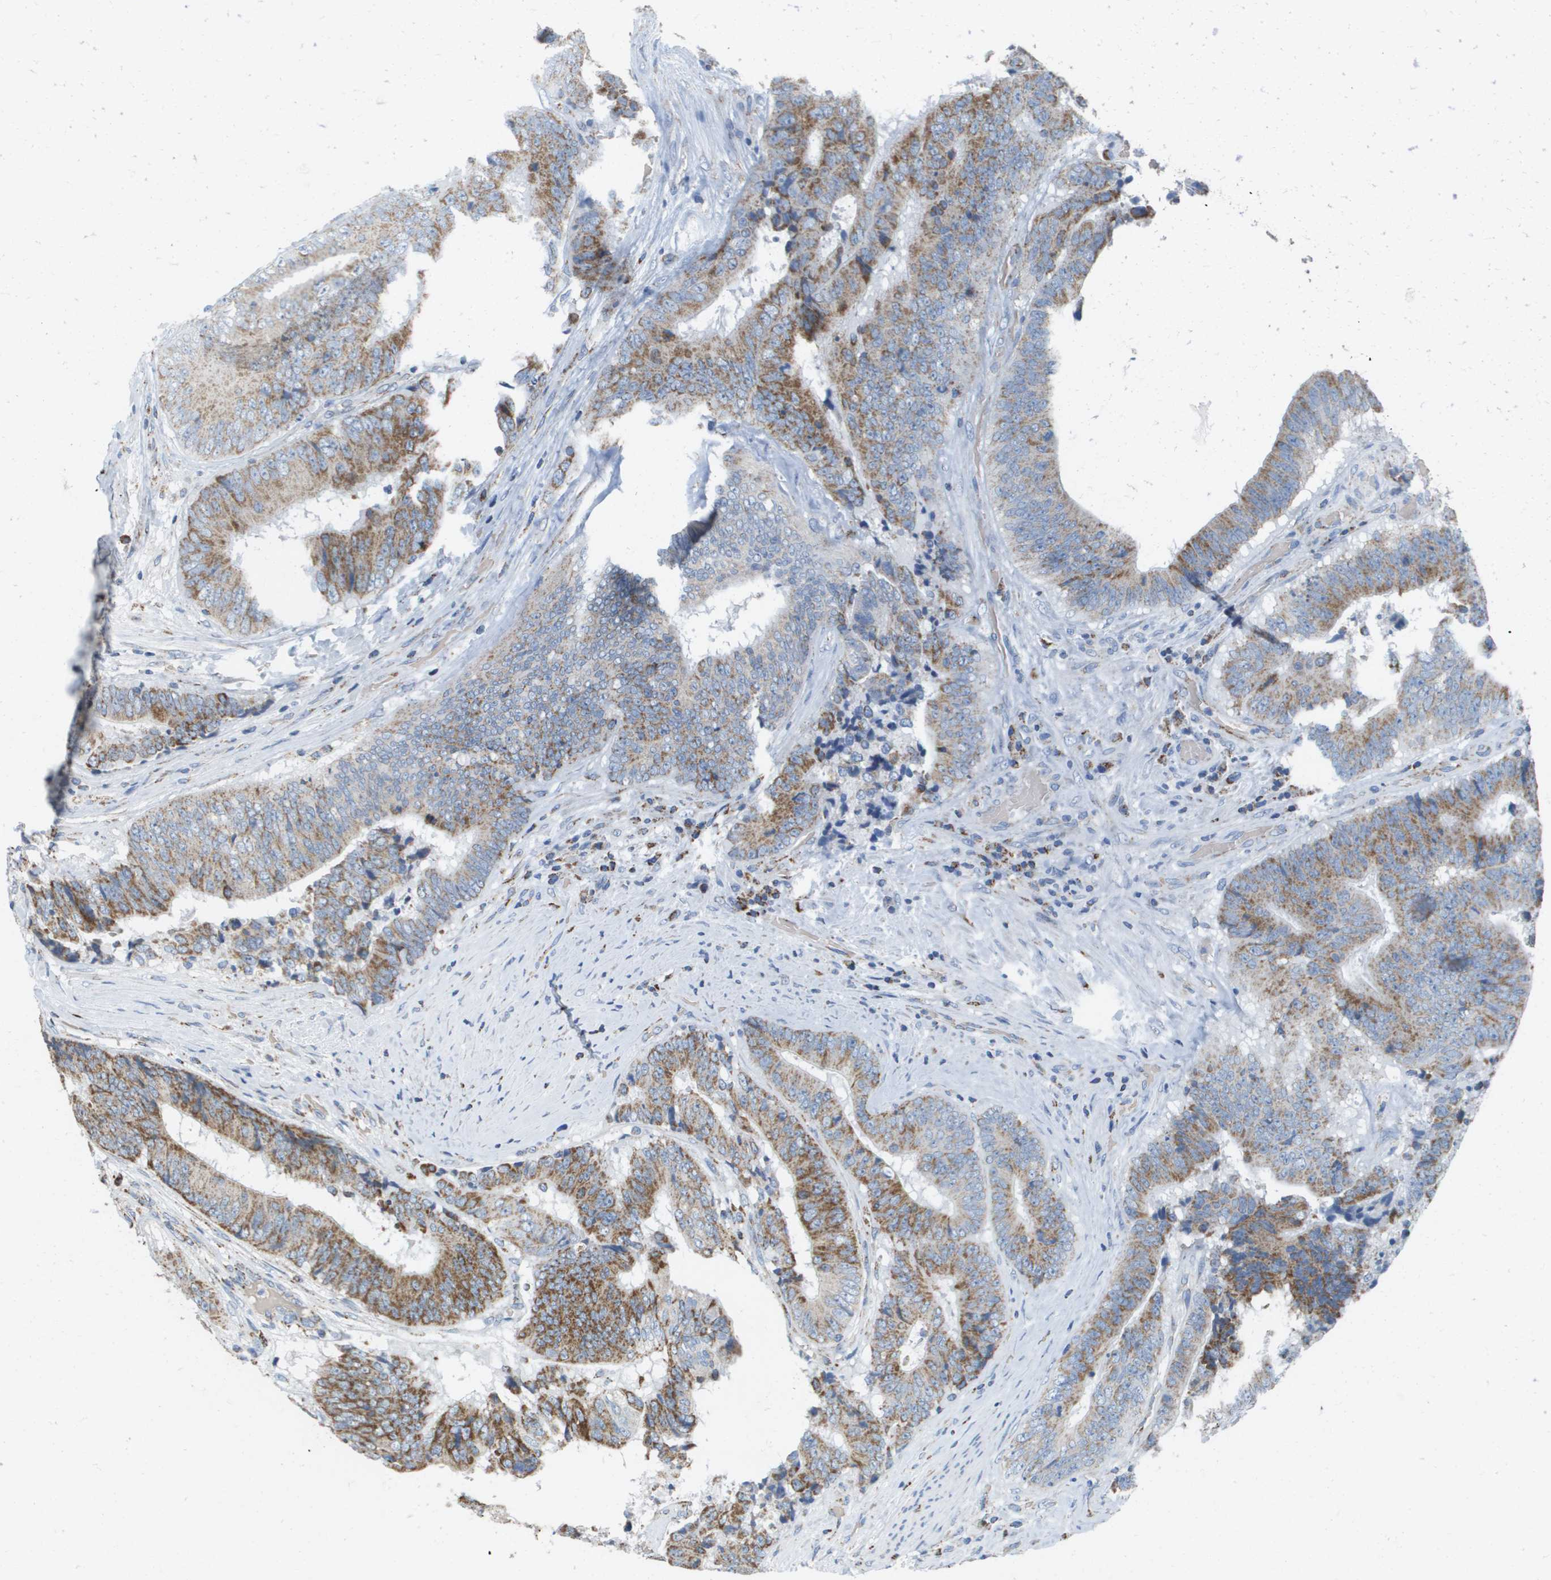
{"staining": {"intensity": "strong", "quantity": ">75%", "location": "cytoplasmic/membranous"}, "tissue": "colorectal cancer", "cell_type": "Tumor cells", "image_type": "cancer", "snomed": [{"axis": "morphology", "description": "Adenocarcinoma, NOS"}, {"axis": "topography", "description": "Rectum"}], "caption": "Immunohistochemistry (IHC) staining of colorectal cancer, which shows high levels of strong cytoplasmic/membranous positivity in about >75% of tumor cells indicating strong cytoplasmic/membranous protein positivity. The staining was performed using DAB (3,3'-diaminobenzidine) (brown) for protein detection and nuclei were counterstained in hematoxylin (blue).", "gene": "ATP5F1B", "patient": {"sex": "male", "age": 72}}